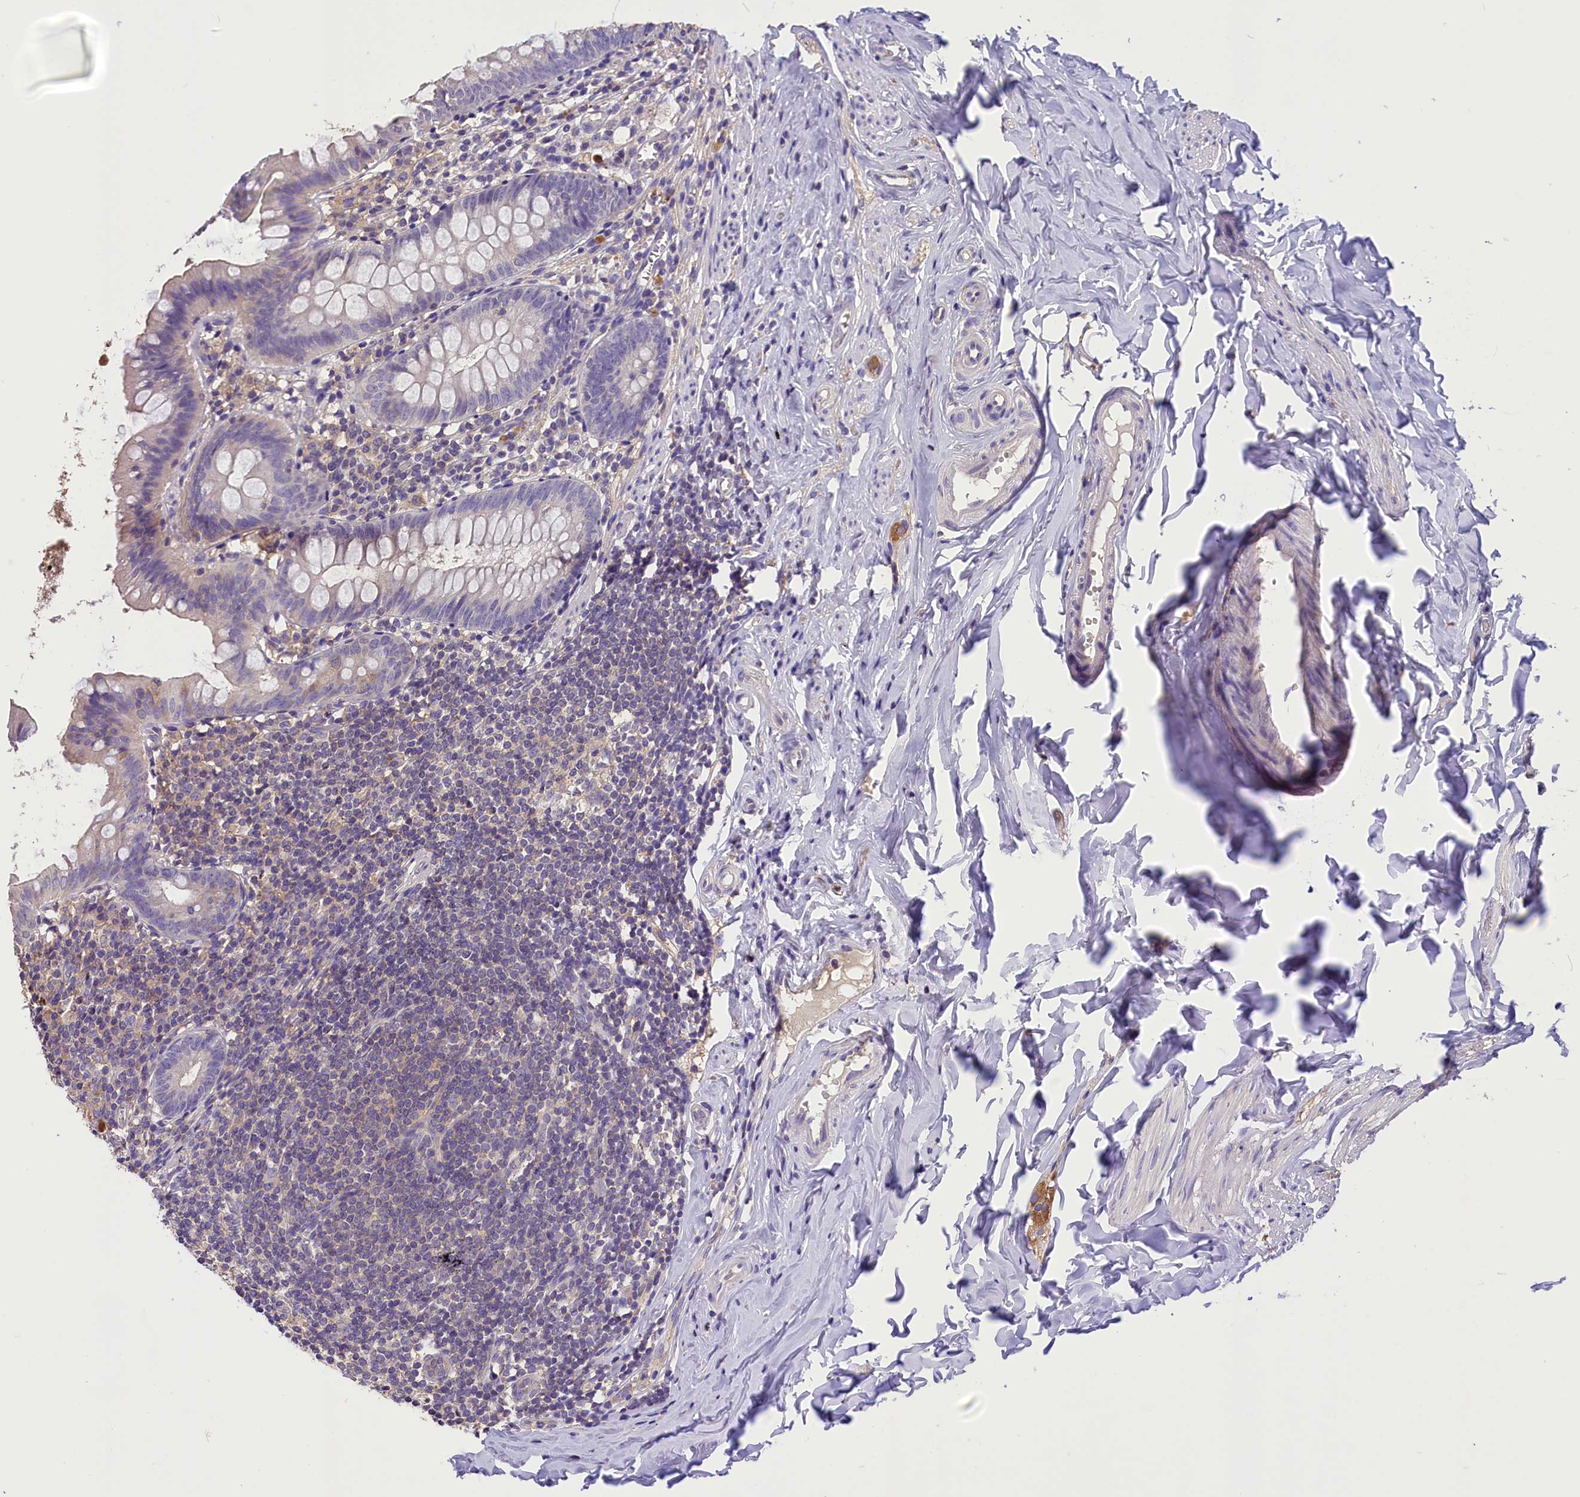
{"staining": {"intensity": "negative", "quantity": "none", "location": "none"}, "tissue": "appendix", "cell_type": "Glandular cells", "image_type": "normal", "snomed": [{"axis": "morphology", "description": "Normal tissue, NOS"}, {"axis": "topography", "description": "Appendix"}], "caption": "This is an immunohistochemistry (IHC) photomicrograph of unremarkable human appendix. There is no positivity in glandular cells.", "gene": "AP3B2", "patient": {"sex": "female", "age": 51}}